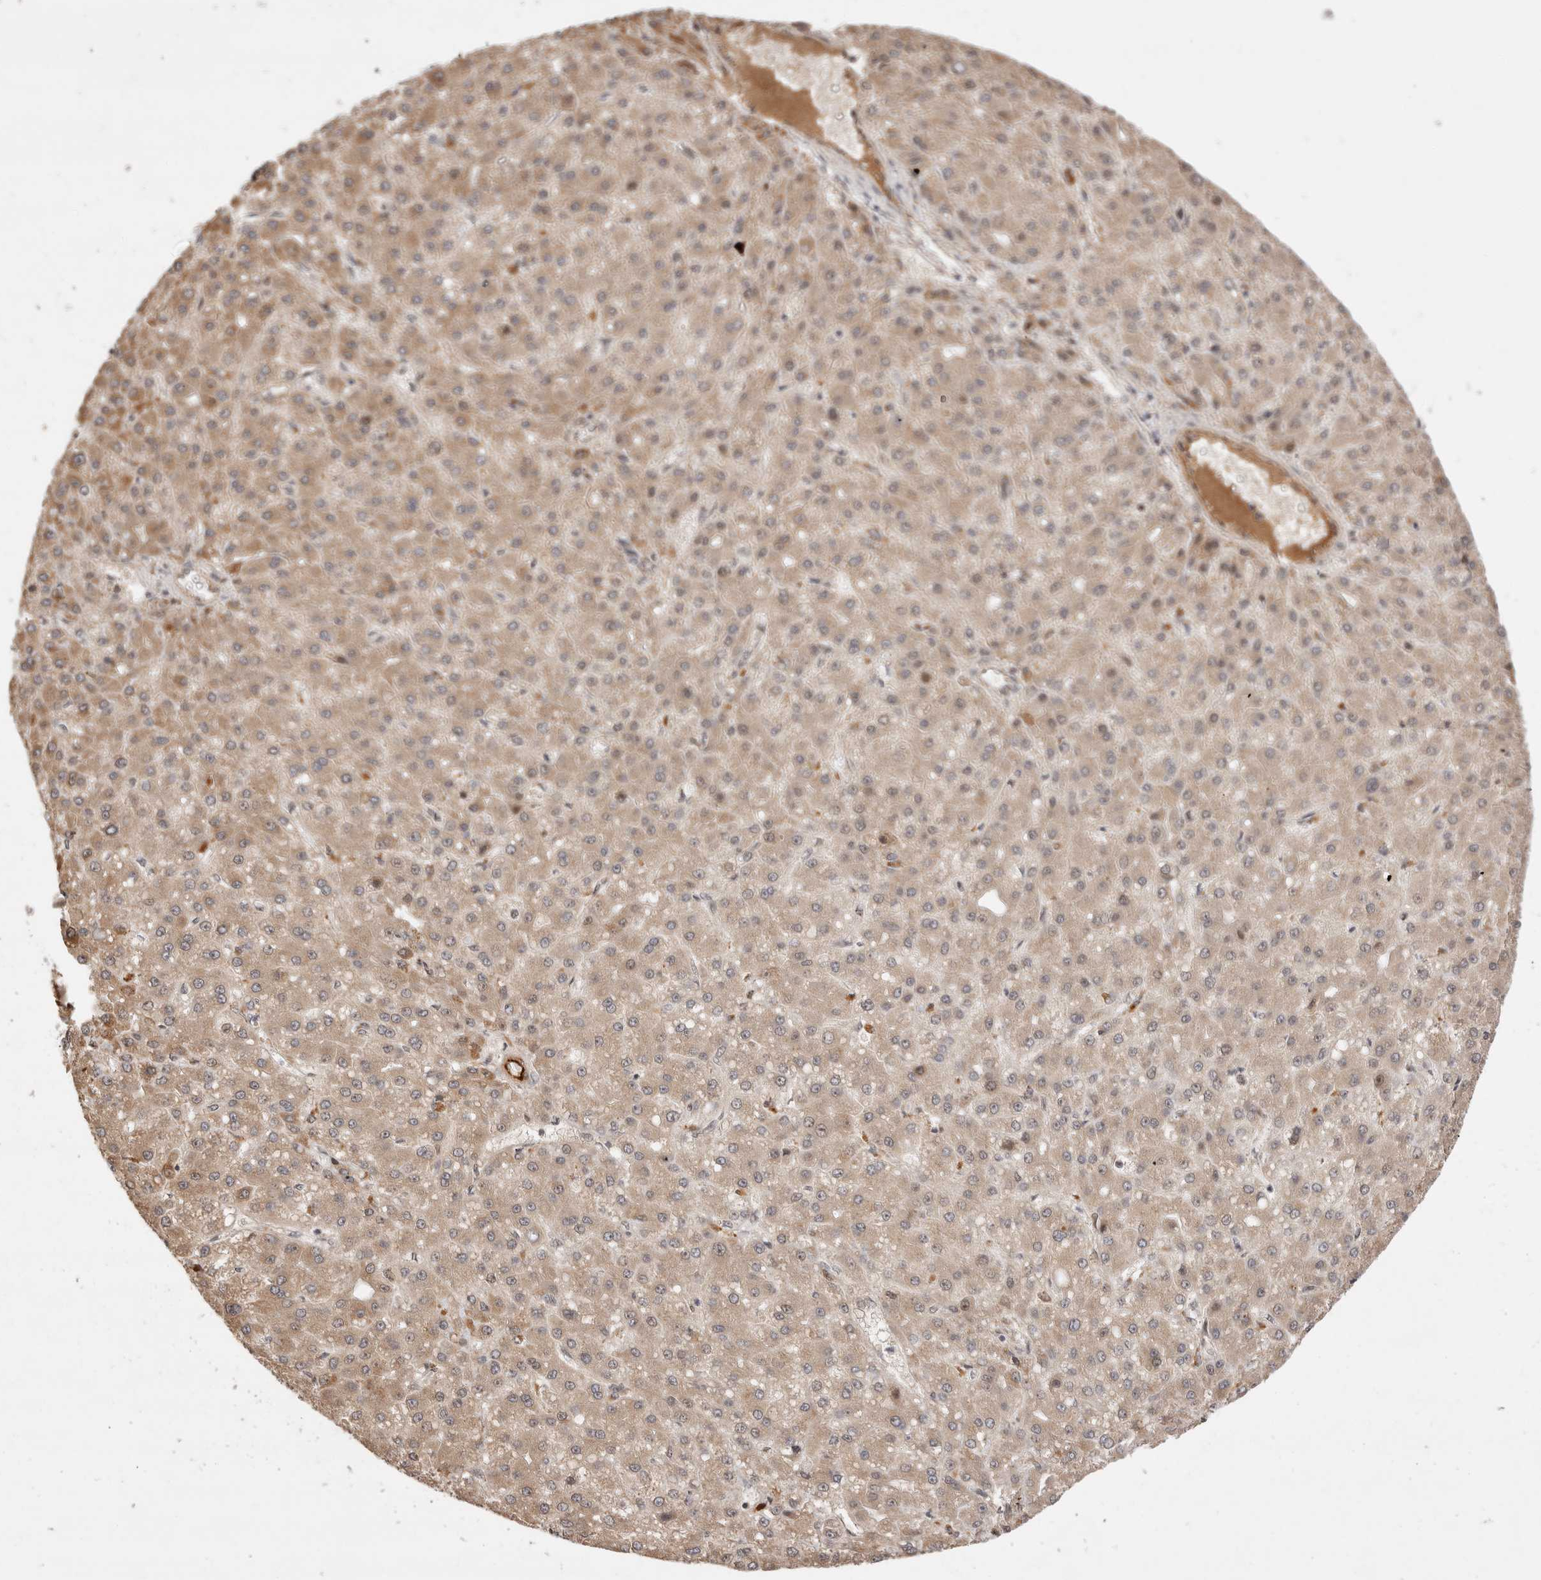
{"staining": {"intensity": "weak", "quantity": ">75%", "location": "cytoplasmic/membranous"}, "tissue": "liver cancer", "cell_type": "Tumor cells", "image_type": "cancer", "snomed": [{"axis": "morphology", "description": "Carcinoma, Hepatocellular, NOS"}, {"axis": "topography", "description": "Liver"}], "caption": "Weak cytoplasmic/membranous expression is identified in about >75% of tumor cells in liver cancer (hepatocellular carcinoma). (Stains: DAB (3,3'-diaminobenzidine) in brown, nuclei in blue, Microscopy: brightfield microscopy at high magnification).", "gene": "MPHOSPH6", "patient": {"sex": "male", "age": 67}}